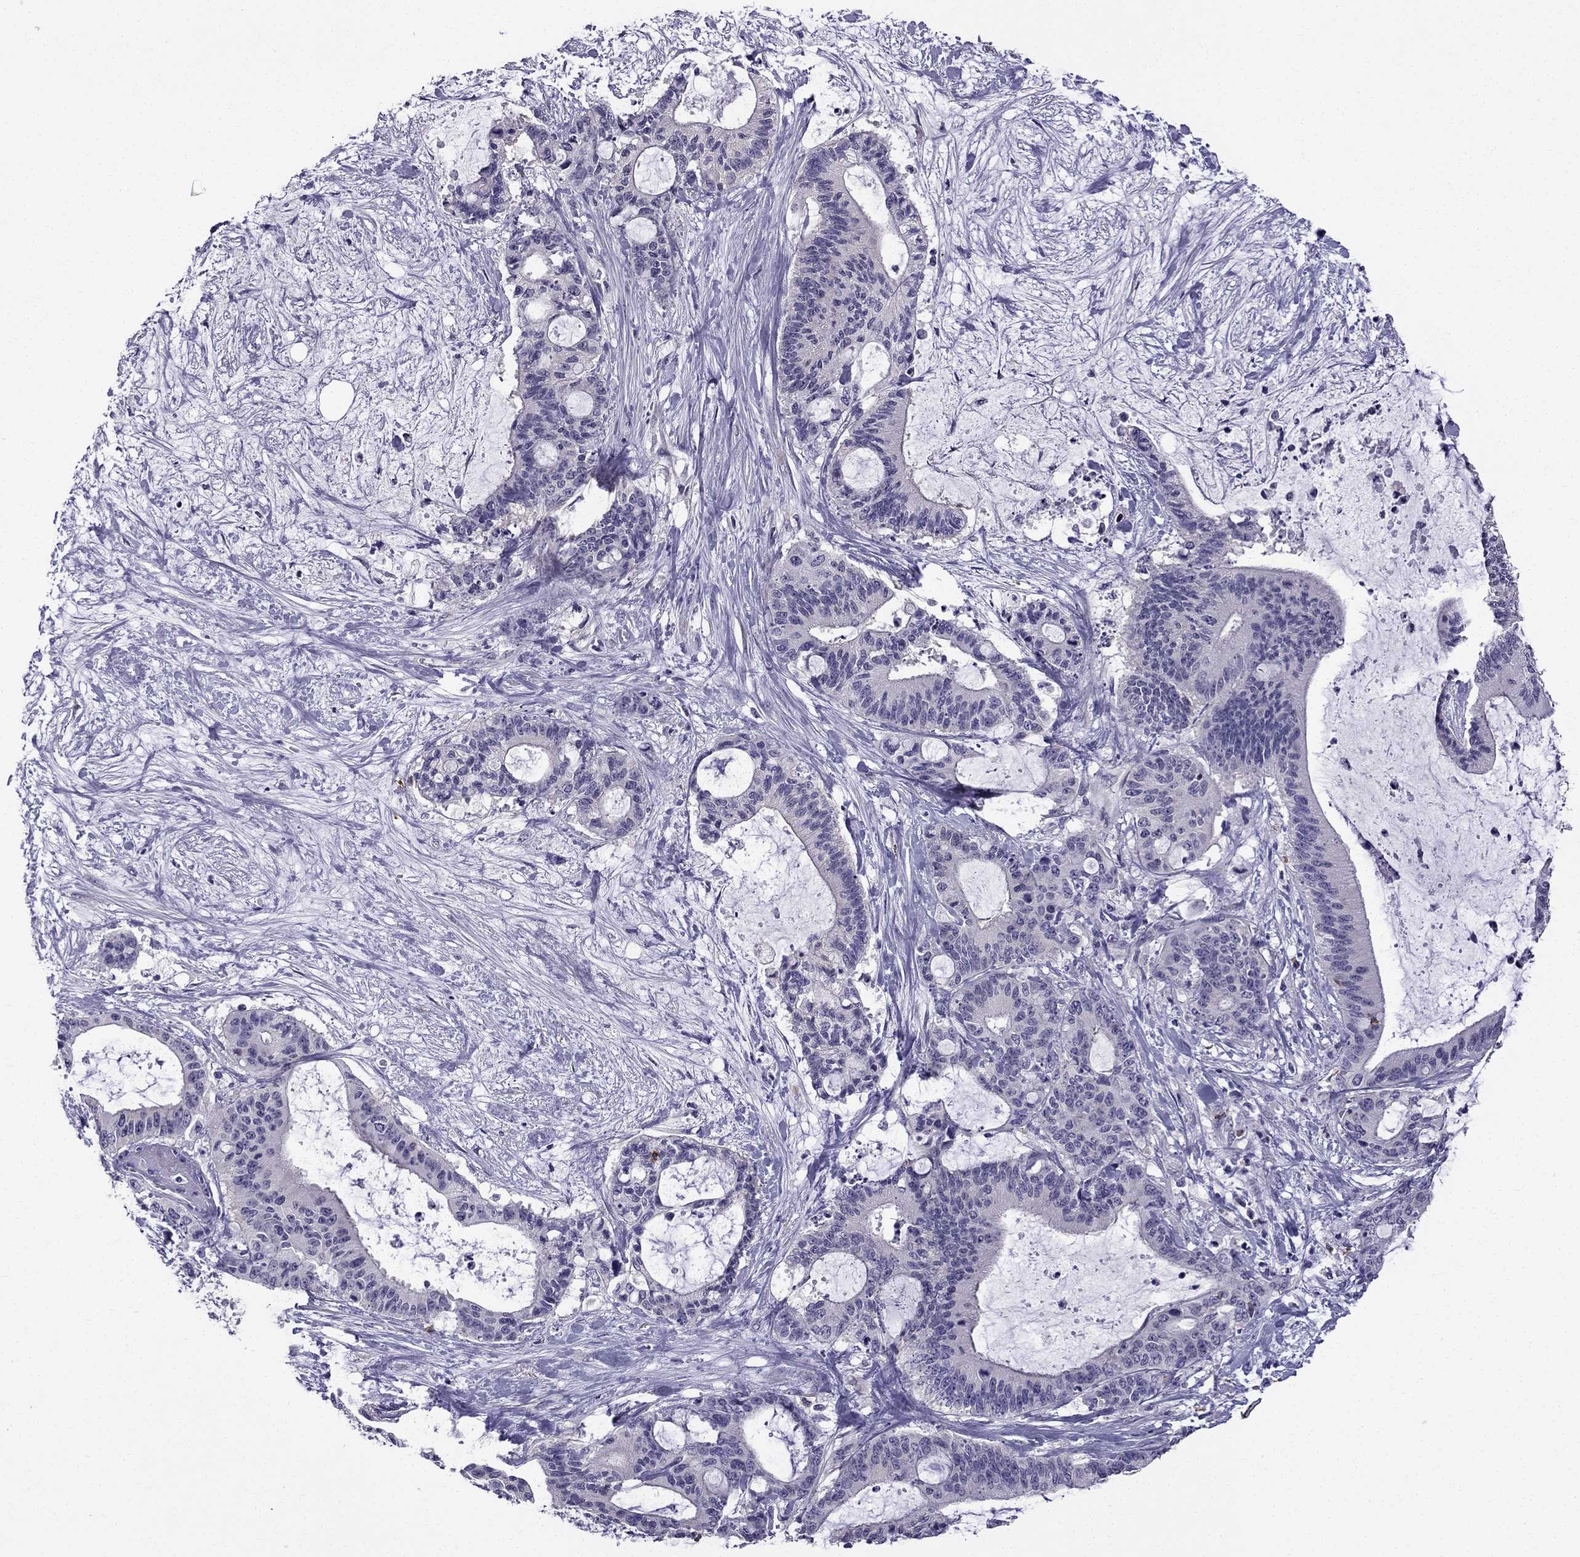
{"staining": {"intensity": "negative", "quantity": "none", "location": "none"}, "tissue": "liver cancer", "cell_type": "Tumor cells", "image_type": "cancer", "snomed": [{"axis": "morphology", "description": "Cholangiocarcinoma"}, {"axis": "topography", "description": "Liver"}], "caption": "DAB (3,3'-diaminobenzidine) immunohistochemical staining of human liver cancer (cholangiocarcinoma) exhibits no significant positivity in tumor cells. (DAB (3,3'-diaminobenzidine) immunohistochemistry, high magnification).", "gene": "CCK", "patient": {"sex": "female", "age": 73}}